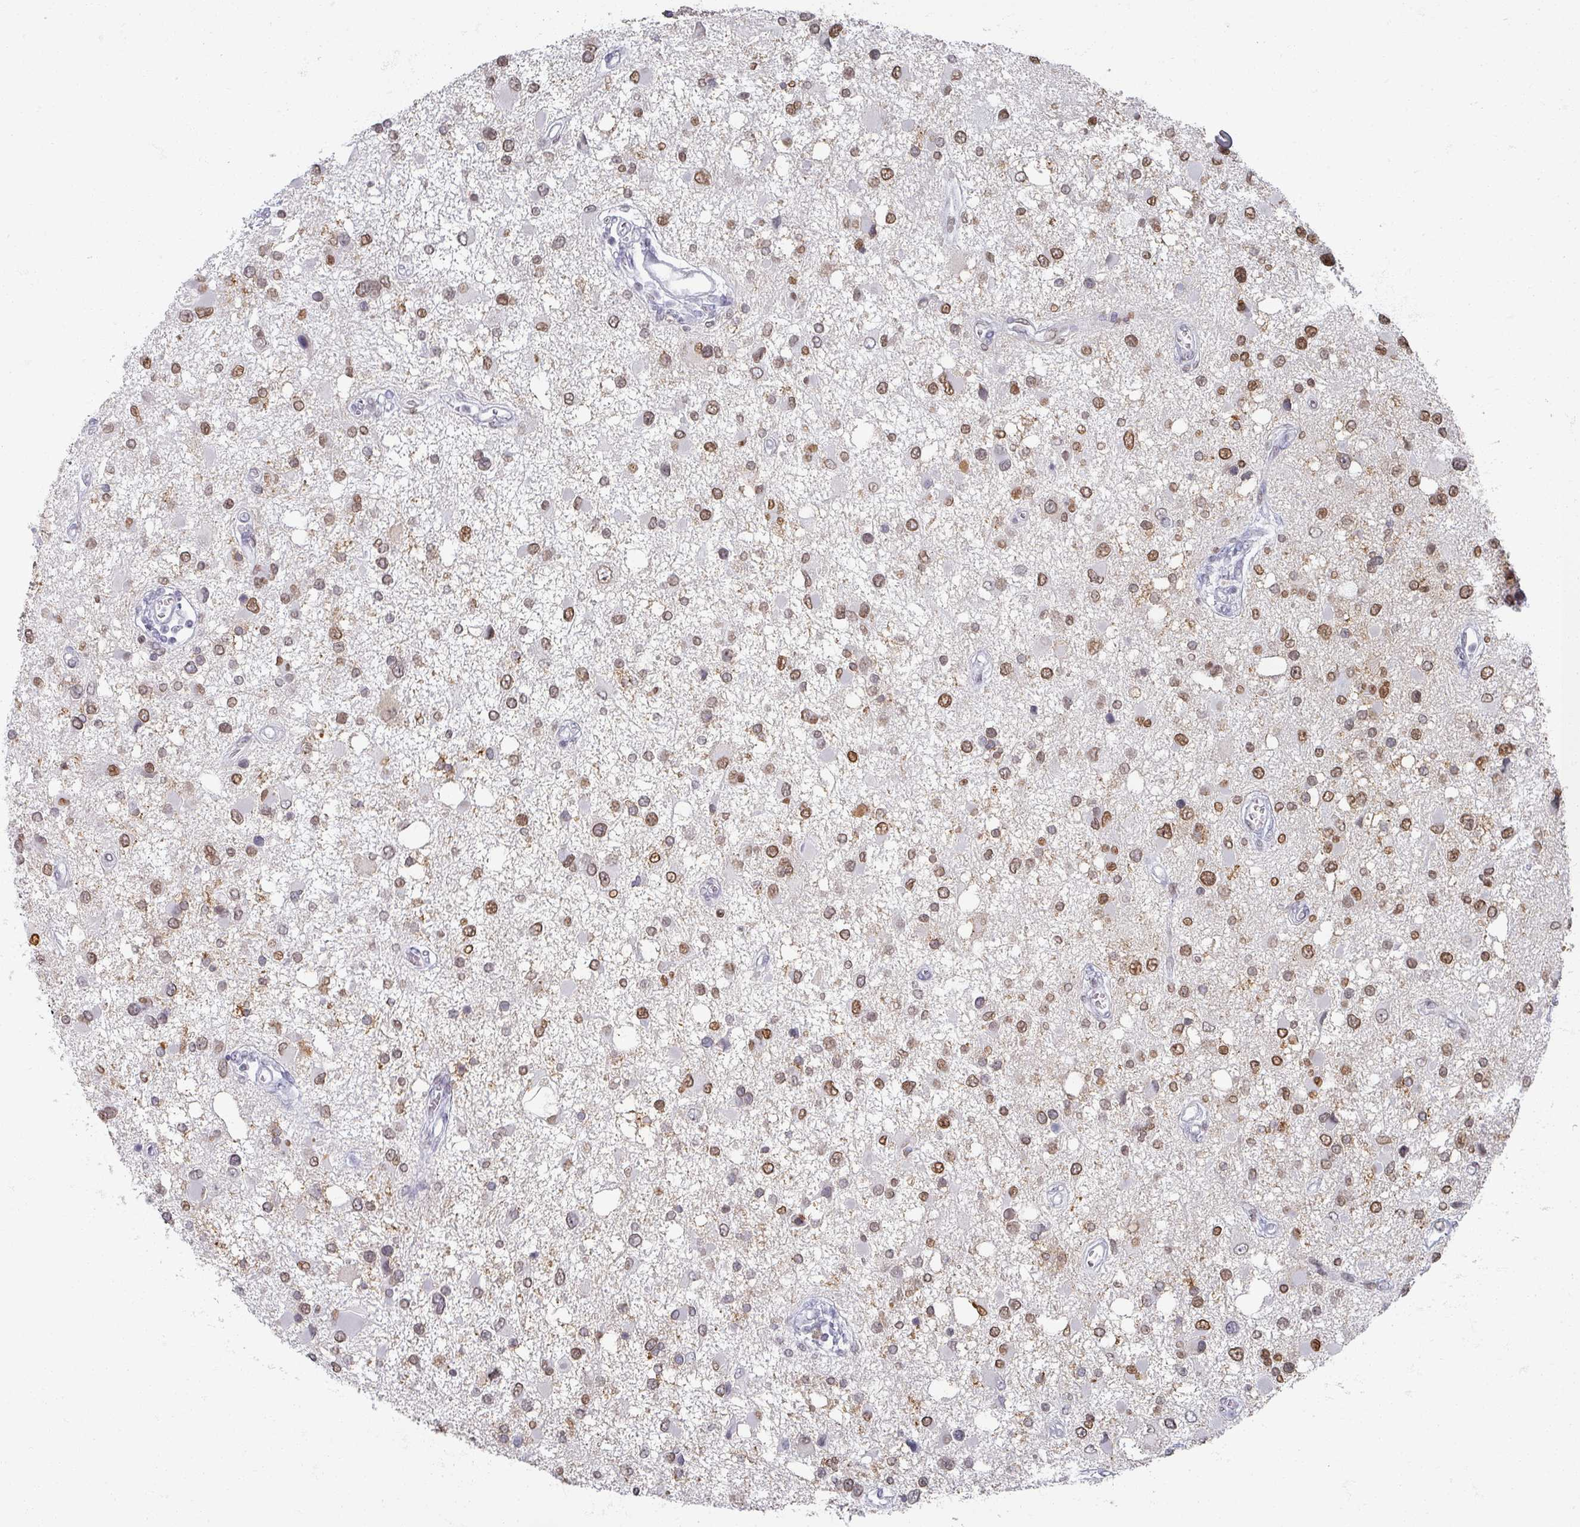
{"staining": {"intensity": "moderate", "quantity": ">75%", "location": "nuclear"}, "tissue": "glioma", "cell_type": "Tumor cells", "image_type": "cancer", "snomed": [{"axis": "morphology", "description": "Glioma, malignant, High grade"}, {"axis": "topography", "description": "Brain"}], "caption": "Immunohistochemical staining of human glioma exhibits moderate nuclear protein staining in approximately >75% of tumor cells.", "gene": "OMG", "patient": {"sex": "male", "age": 53}}